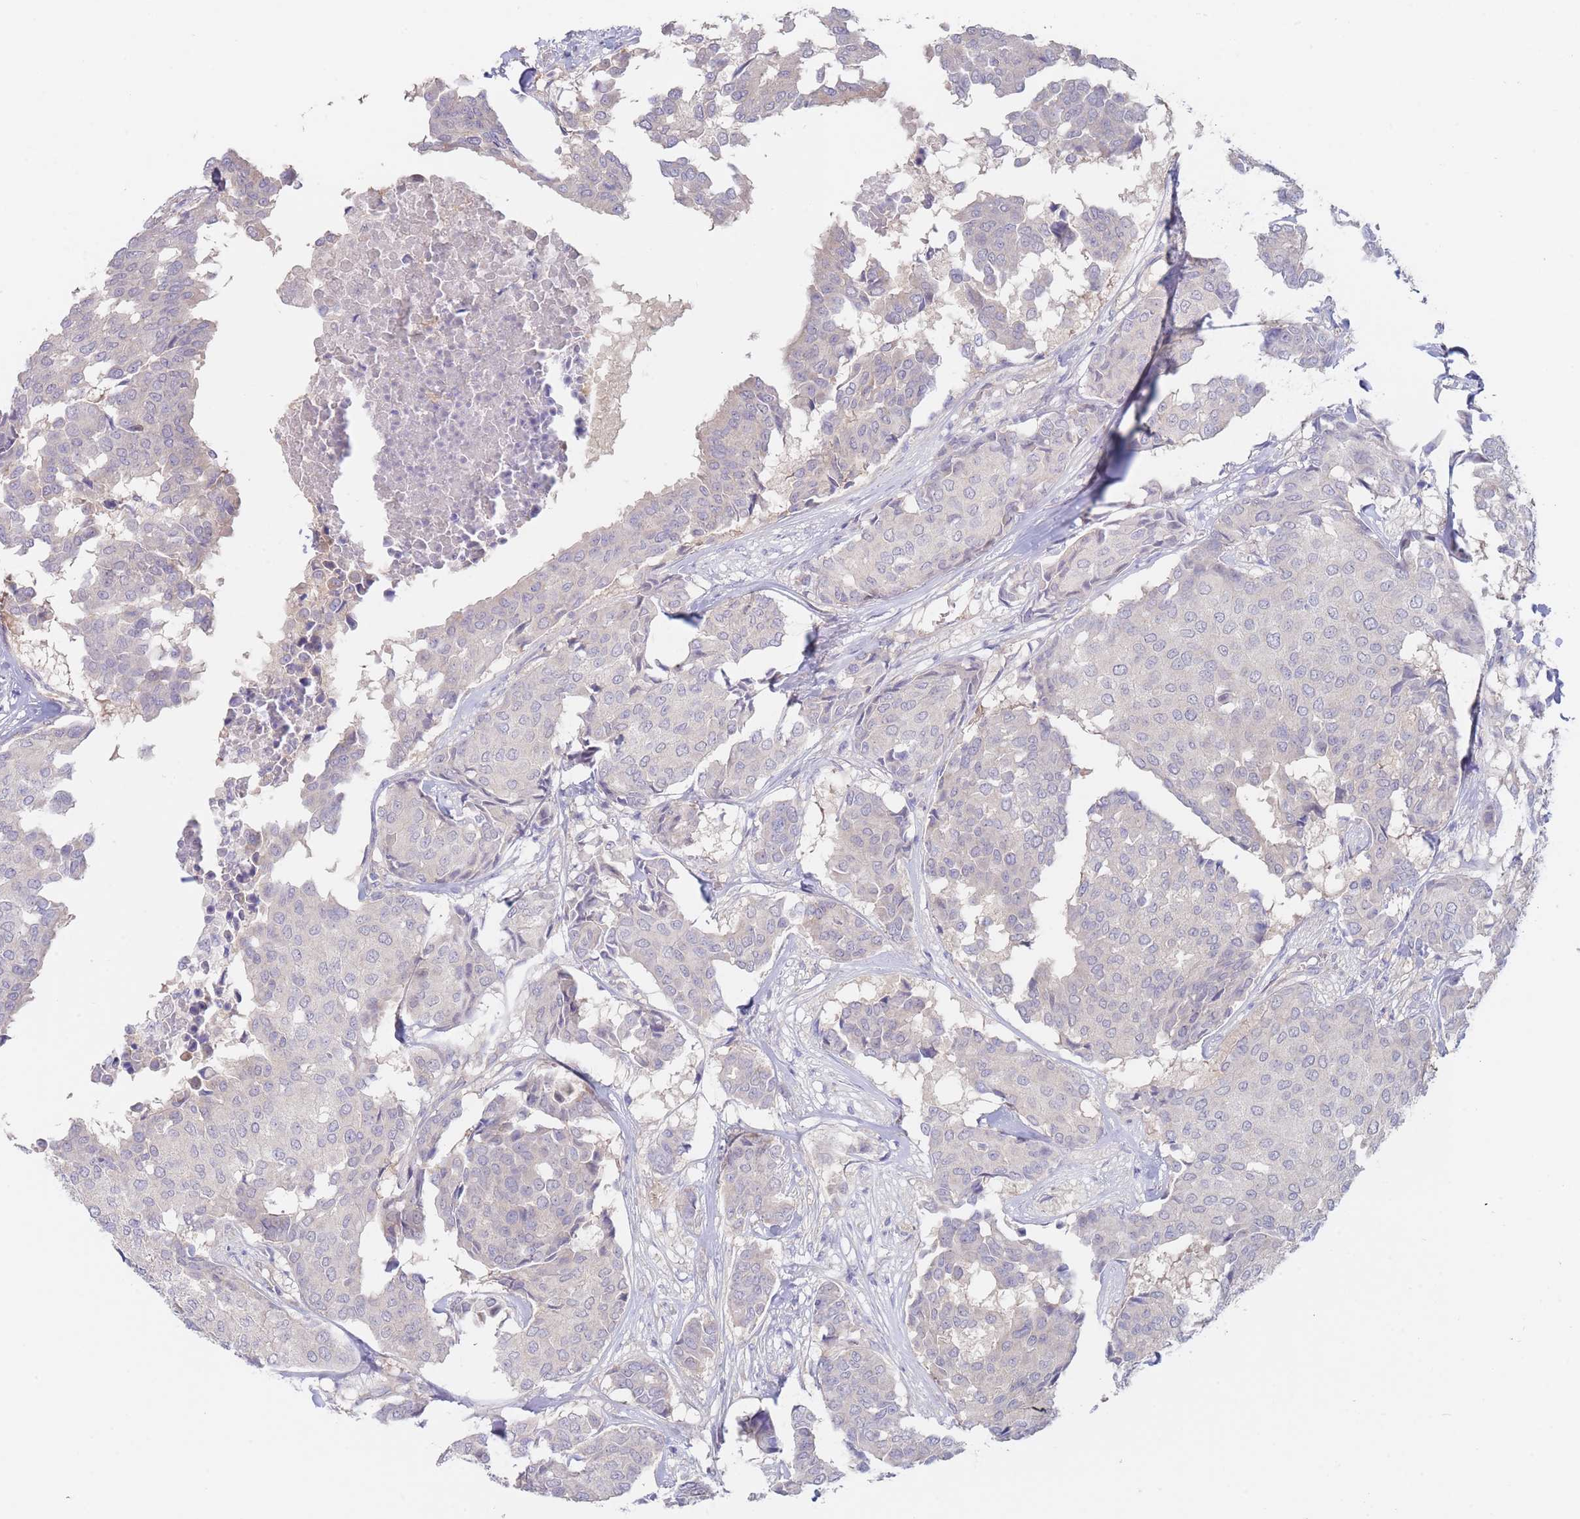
{"staining": {"intensity": "negative", "quantity": "none", "location": "none"}, "tissue": "breast cancer", "cell_type": "Tumor cells", "image_type": "cancer", "snomed": [{"axis": "morphology", "description": "Duct carcinoma"}, {"axis": "topography", "description": "Breast"}], "caption": "IHC micrograph of breast cancer stained for a protein (brown), which reveals no positivity in tumor cells.", "gene": "ZNF281", "patient": {"sex": "female", "age": 75}}